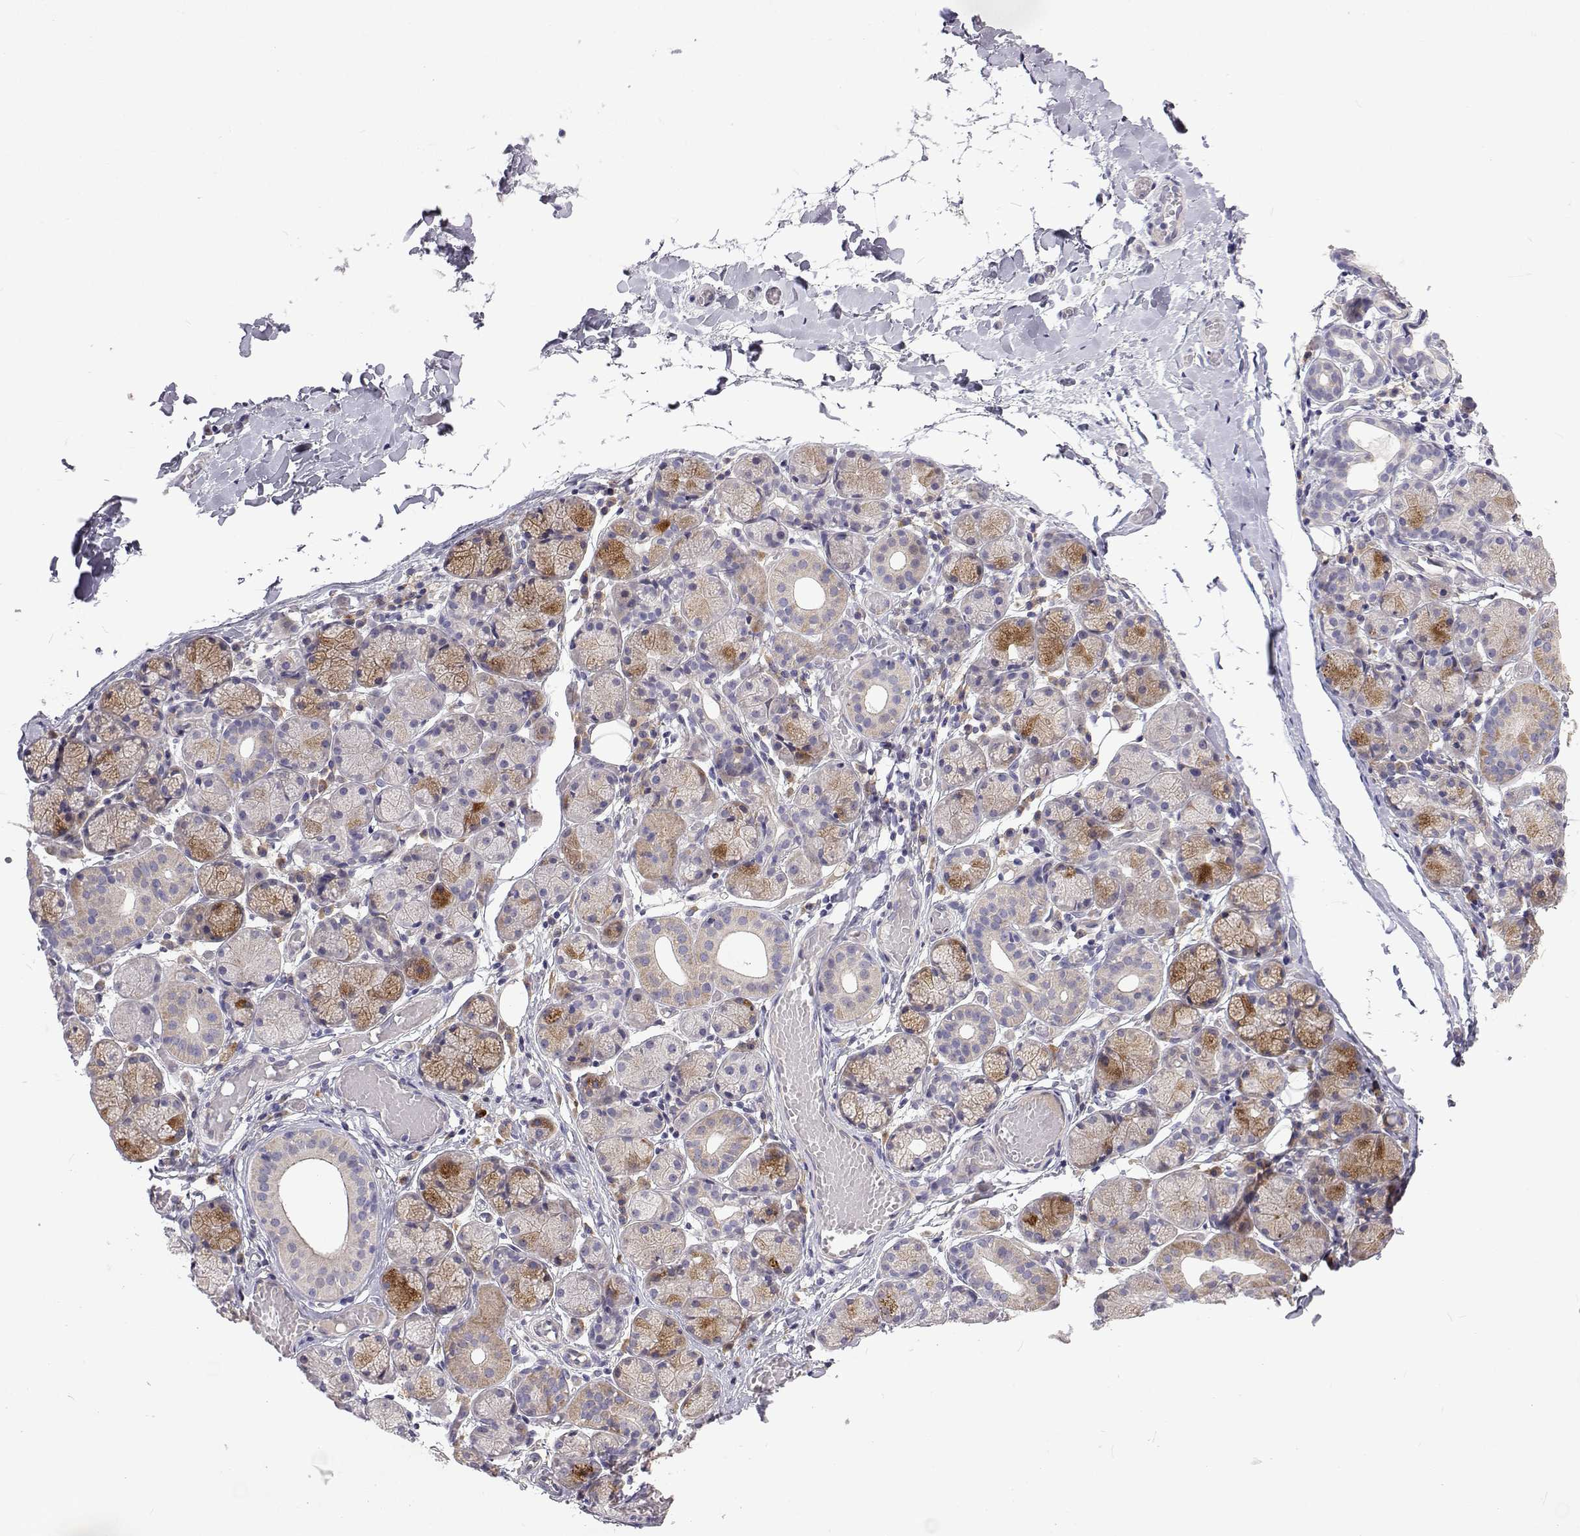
{"staining": {"intensity": "strong", "quantity": "<25%", "location": "cytoplasmic/membranous"}, "tissue": "salivary gland", "cell_type": "Glandular cells", "image_type": "normal", "snomed": [{"axis": "morphology", "description": "Normal tissue, NOS"}, {"axis": "topography", "description": "Salivary gland"}], "caption": "Salivary gland stained with DAB (3,3'-diaminobenzidine) immunohistochemistry (IHC) shows medium levels of strong cytoplasmic/membranous positivity in approximately <25% of glandular cells. The protein is stained brown, and the nuclei are stained in blue (DAB IHC with brightfield microscopy, high magnification).", "gene": "NPR3", "patient": {"sex": "female", "age": 24}}